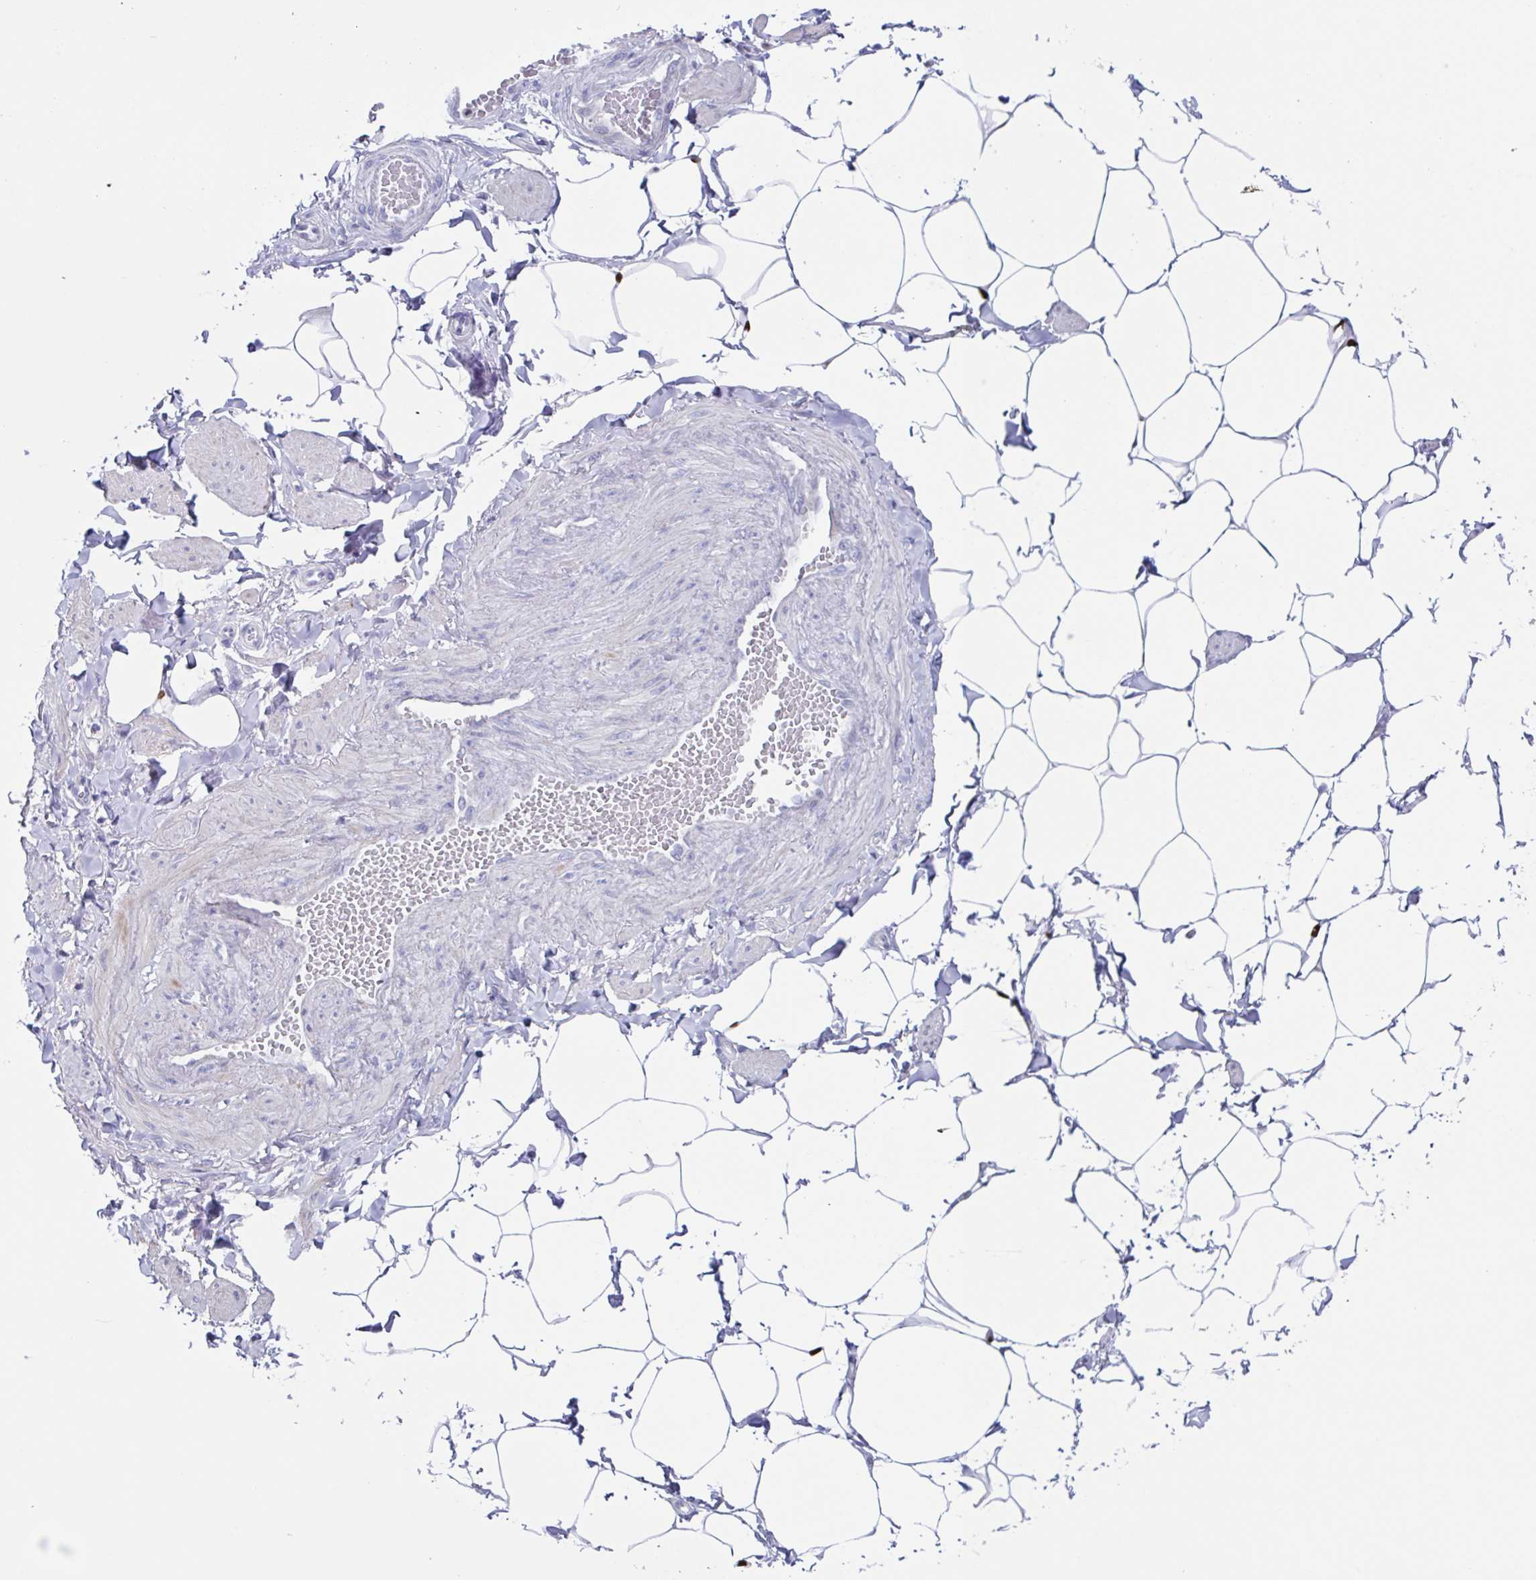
{"staining": {"intensity": "negative", "quantity": "none", "location": "none"}, "tissue": "adipose tissue", "cell_type": "Adipocytes", "image_type": "normal", "snomed": [{"axis": "morphology", "description": "Normal tissue, NOS"}, {"axis": "topography", "description": "Epididymis"}, {"axis": "topography", "description": "Peripheral nerve tissue"}], "caption": "Adipocytes are negative for protein expression in benign human adipose tissue. (DAB (3,3'-diaminobenzidine) IHC visualized using brightfield microscopy, high magnification).", "gene": "PBOV1", "patient": {"sex": "male", "age": 32}}